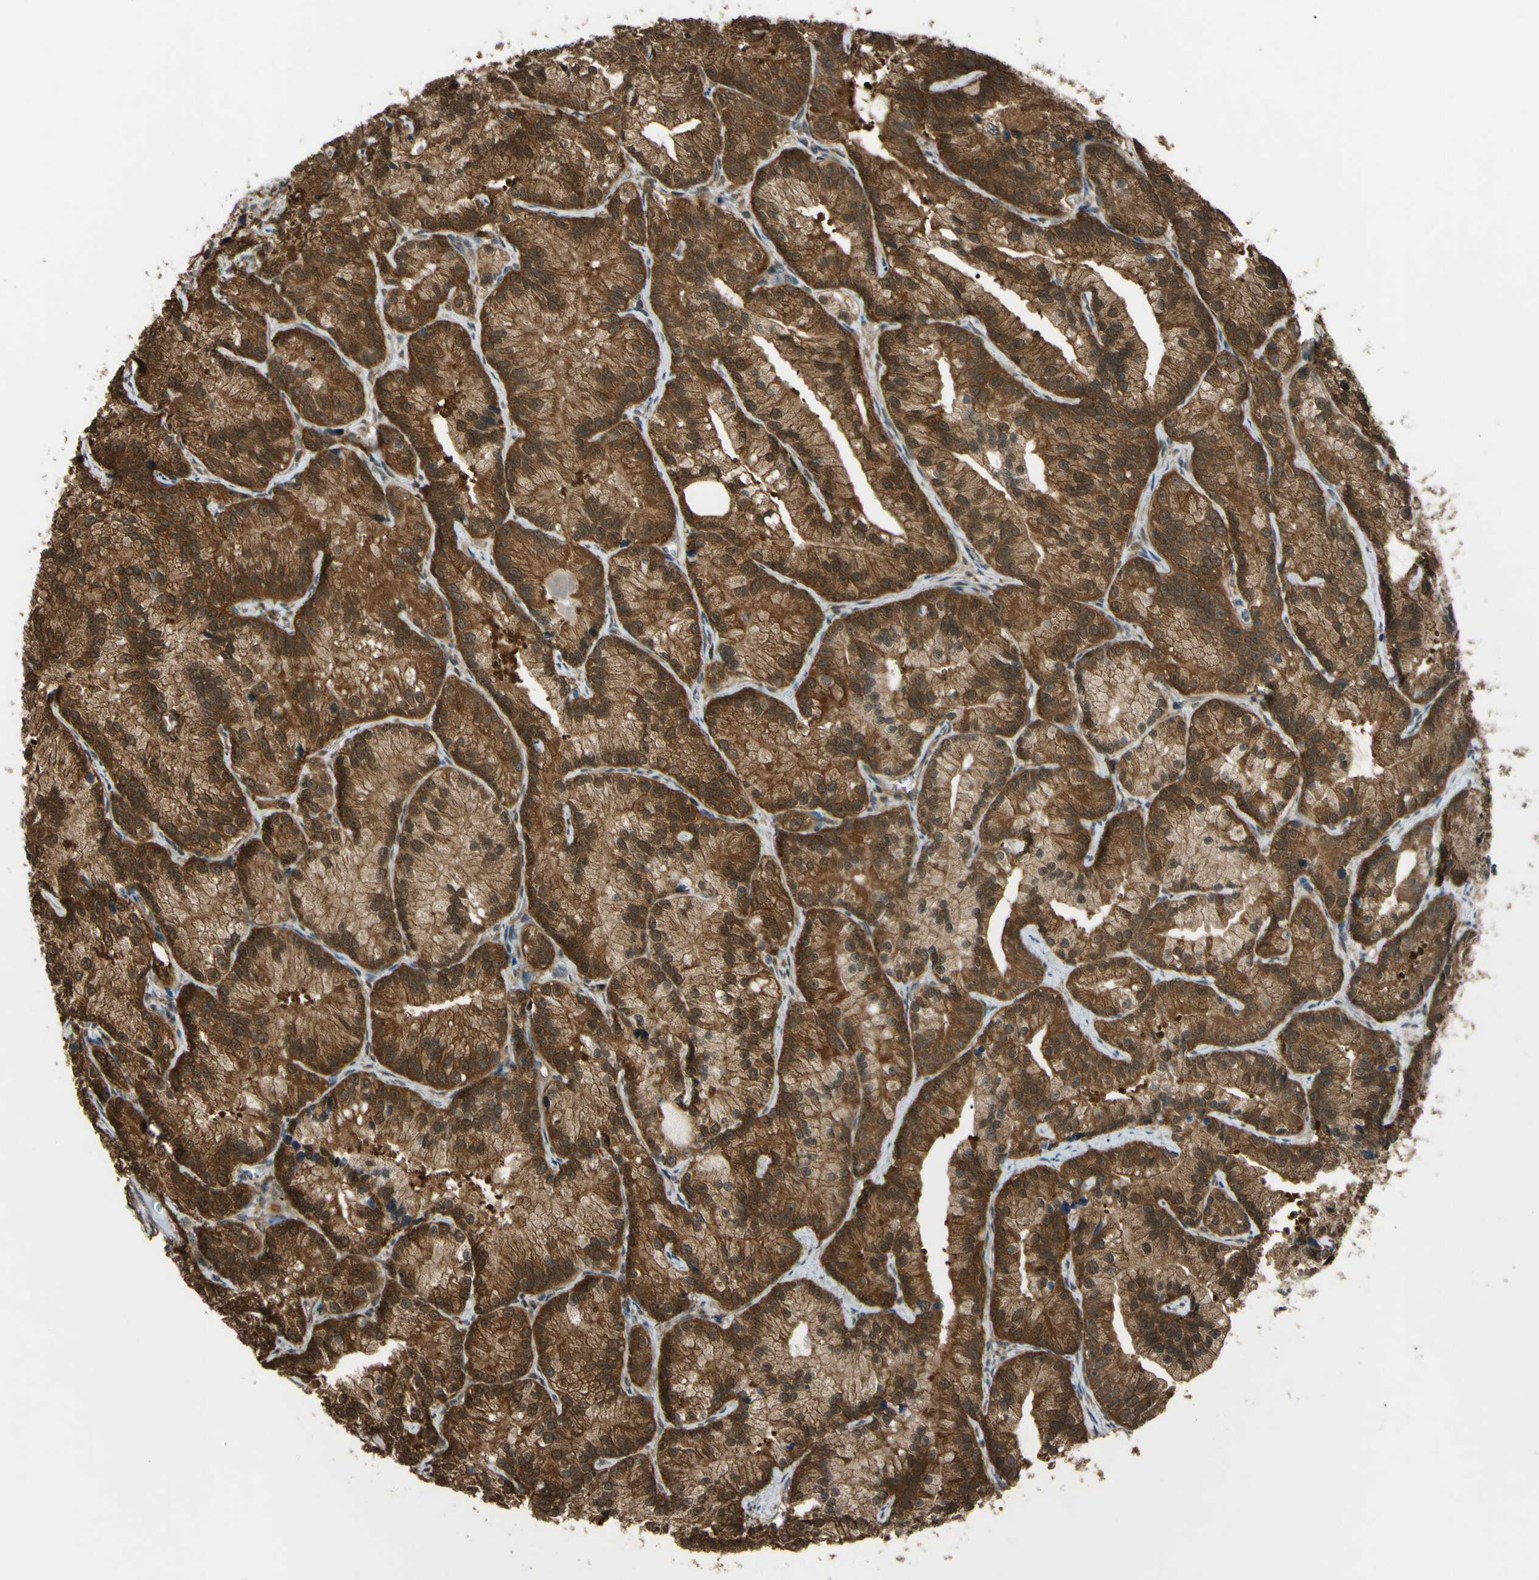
{"staining": {"intensity": "strong", "quantity": ">75%", "location": "cytoplasmic/membranous"}, "tissue": "prostate cancer", "cell_type": "Tumor cells", "image_type": "cancer", "snomed": [{"axis": "morphology", "description": "Adenocarcinoma, Low grade"}, {"axis": "topography", "description": "Prostate"}], "caption": "A high-resolution histopathology image shows immunohistochemistry (IHC) staining of prostate adenocarcinoma (low-grade), which exhibits strong cytoplasmic/membranous expression in about >75% of tumor cells. (Brightfield microscopy of DAB IHC at high magnification).", "gene": "YWHAQ", "patient": {"sex": "male", "age": 89}}